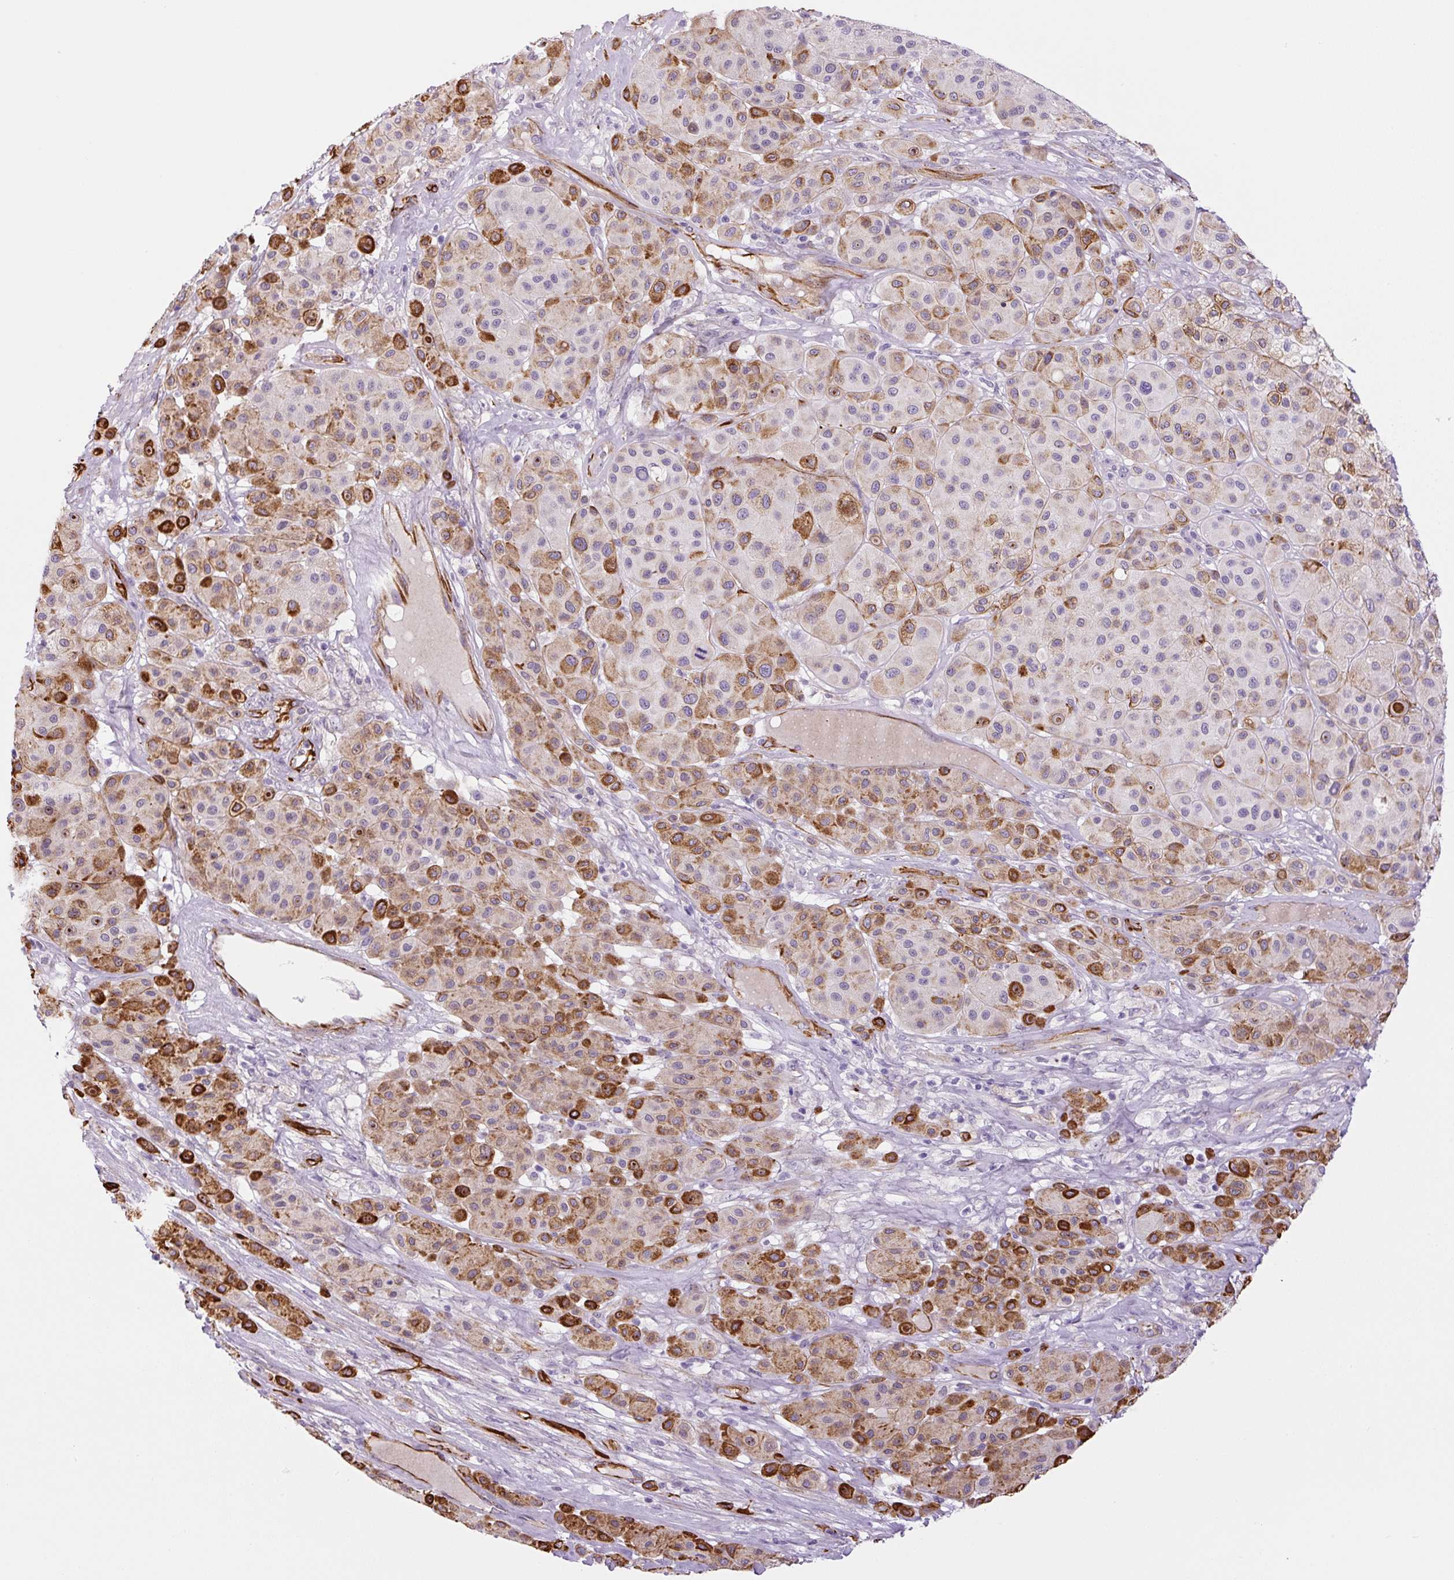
{"staining": {"intensity": "moderate", "quantity": "25%-75%", "location": "cytoplasmic/membranous"}, "tissue": "melanoma", "cell_type": "Tumor cells", "image_type": "cancer", "snomed": [{"axis": "morphology", "description": "Malignant melanoma, Metastatic site"}, {"axis": "topography", "description": "Smooth muscle"}], "caption": "Moderate cytoplasmic/membranous protein expression is present in approximately 25%-75% of tumor cells in malignant melanoma (metastatic site). (DAB (3,3'-diaminobenzidine) = brown stain, brightfield microscopy at high magnification).", "gene": "NES", "patient": {"sex": "male", "age": 41}}